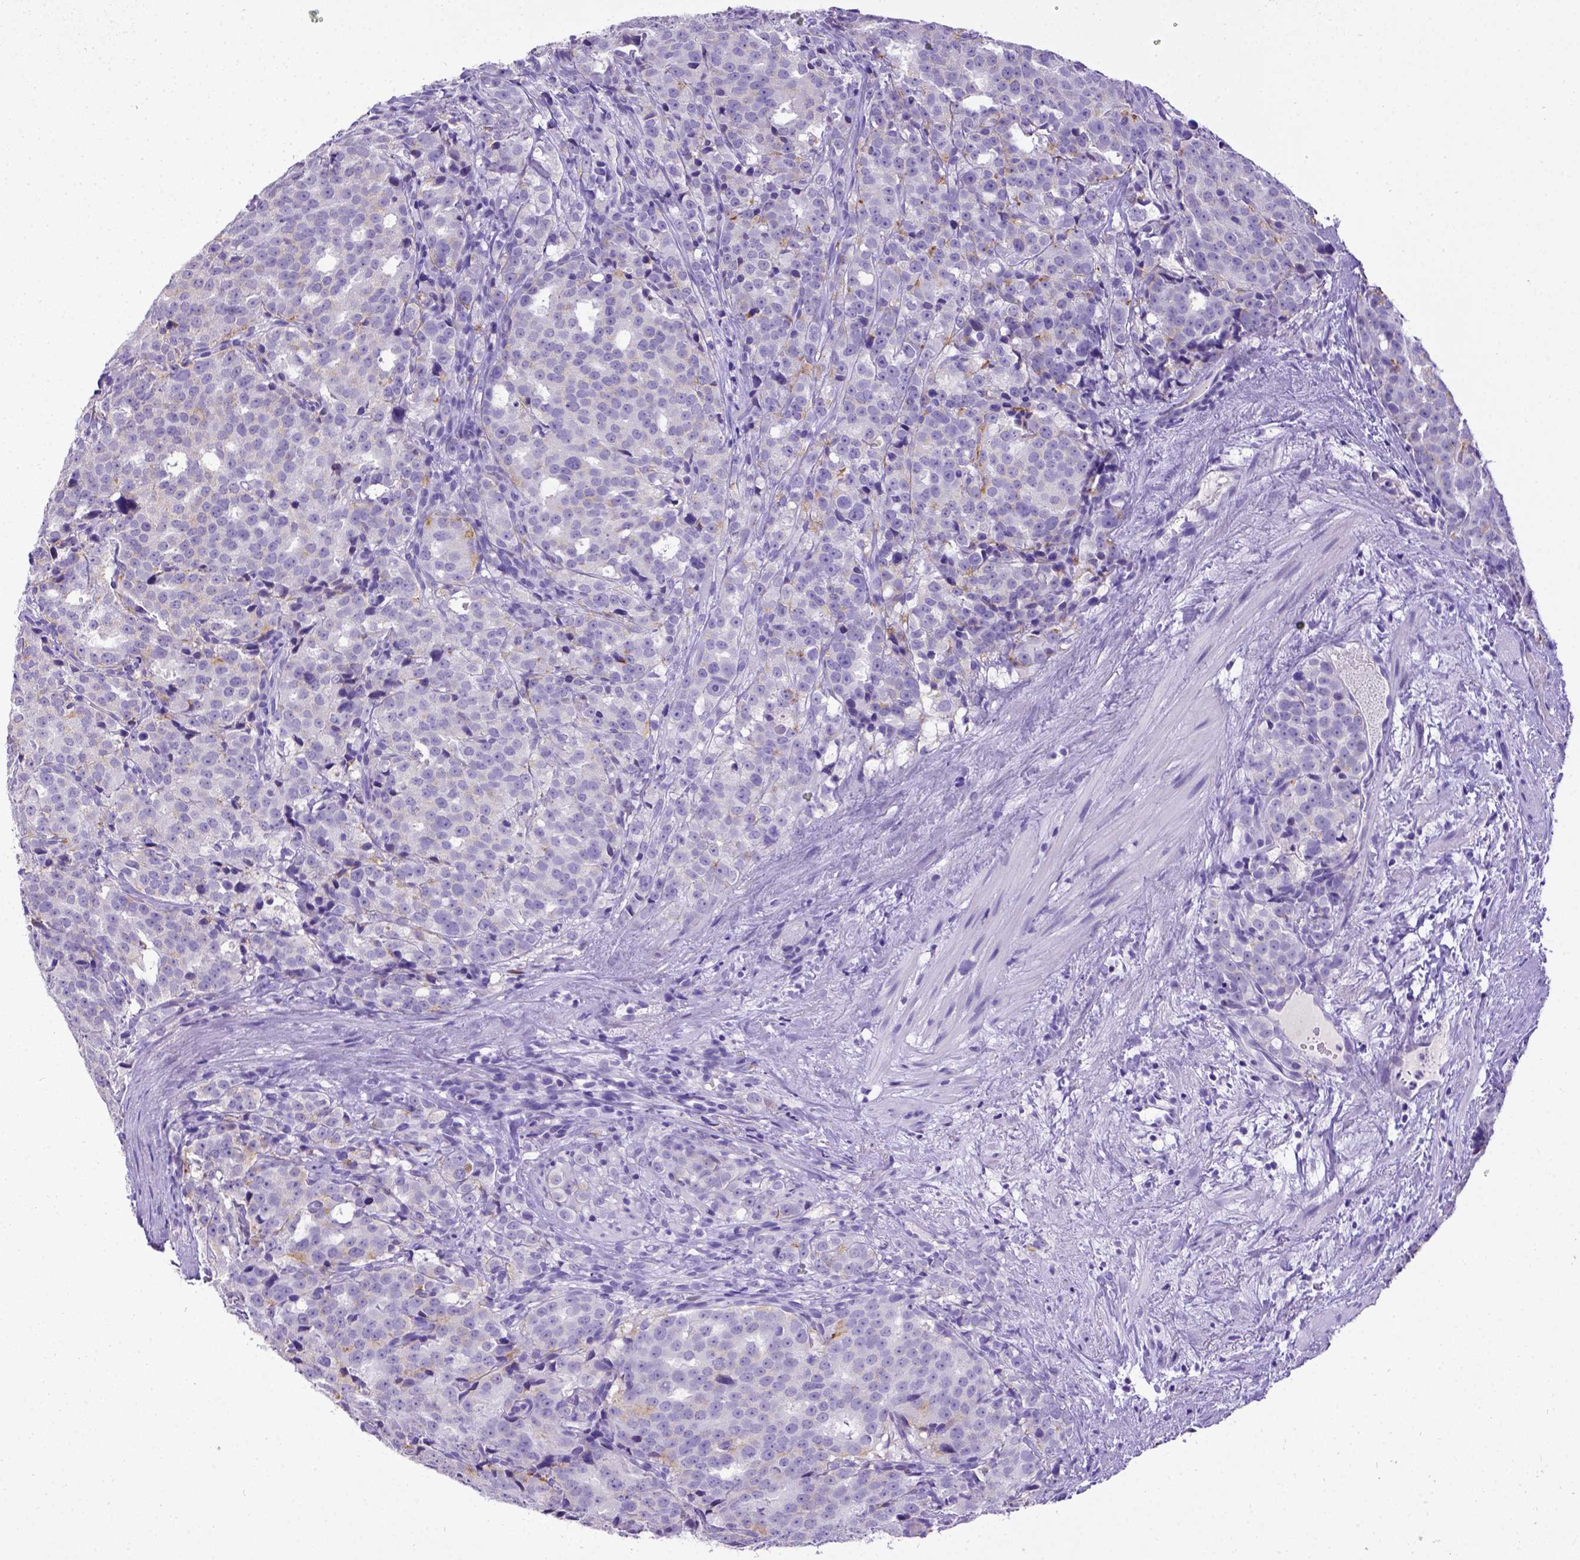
{"staining": {"intensity": "negative", "quantity": "none", "location": "none"}, "tissue": "prostate cancer", "cell_type": "Tumor cells", "image_type": "cancer", "snomed": [{"axis": "morphology", "description": "Adenocarcinoma, High grade"}, {"axis": "topography", "description": "Prostate"}], "caption": "Tumor cells are negative for brown protein staining in prostate high-grade adenocarcinoma.", "gene": "ESR1", "patient": {"sex": "male", "age": 53}}